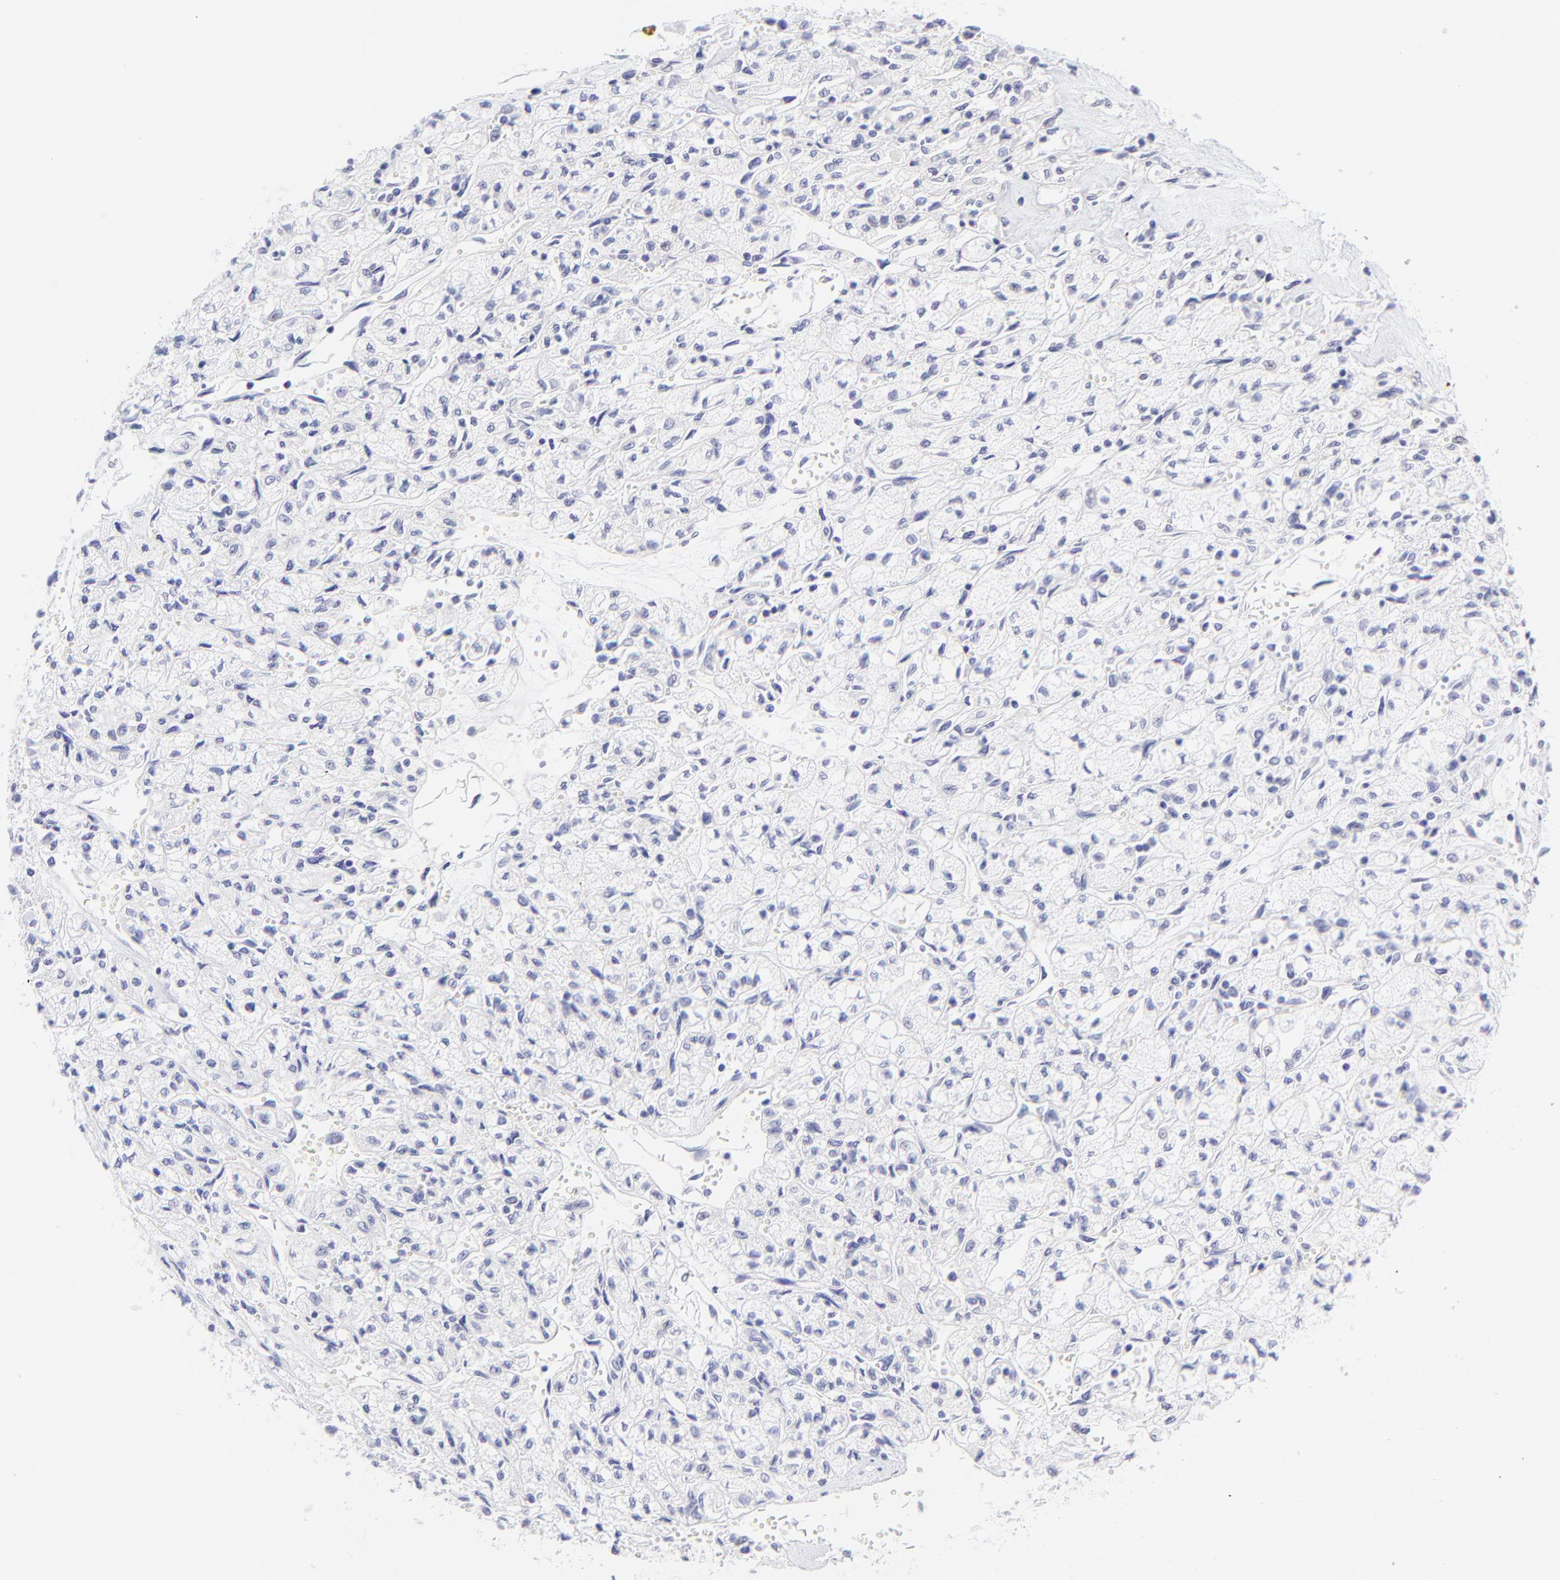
{"staining": {"intensity": "negative", "quantity": "none", "location": "none"}, "tissue": "renal cancer", "cell_type": "Tumor cells", "image_type": "cancer", "snomed": [{"axis": "morphology", "description": "Adenocarcinoma, NOS"}, {"axis": "topography", "description": "Kidney"}], "caption": "This photomicrograph is of renal adenocarcinoma stained with IHC to label a protein in brown with the nuclei are counter-stained blue. There is no staining in tumor cells.", "gene": "KLF4", "patient": {"sex": "male", "age": 78}}